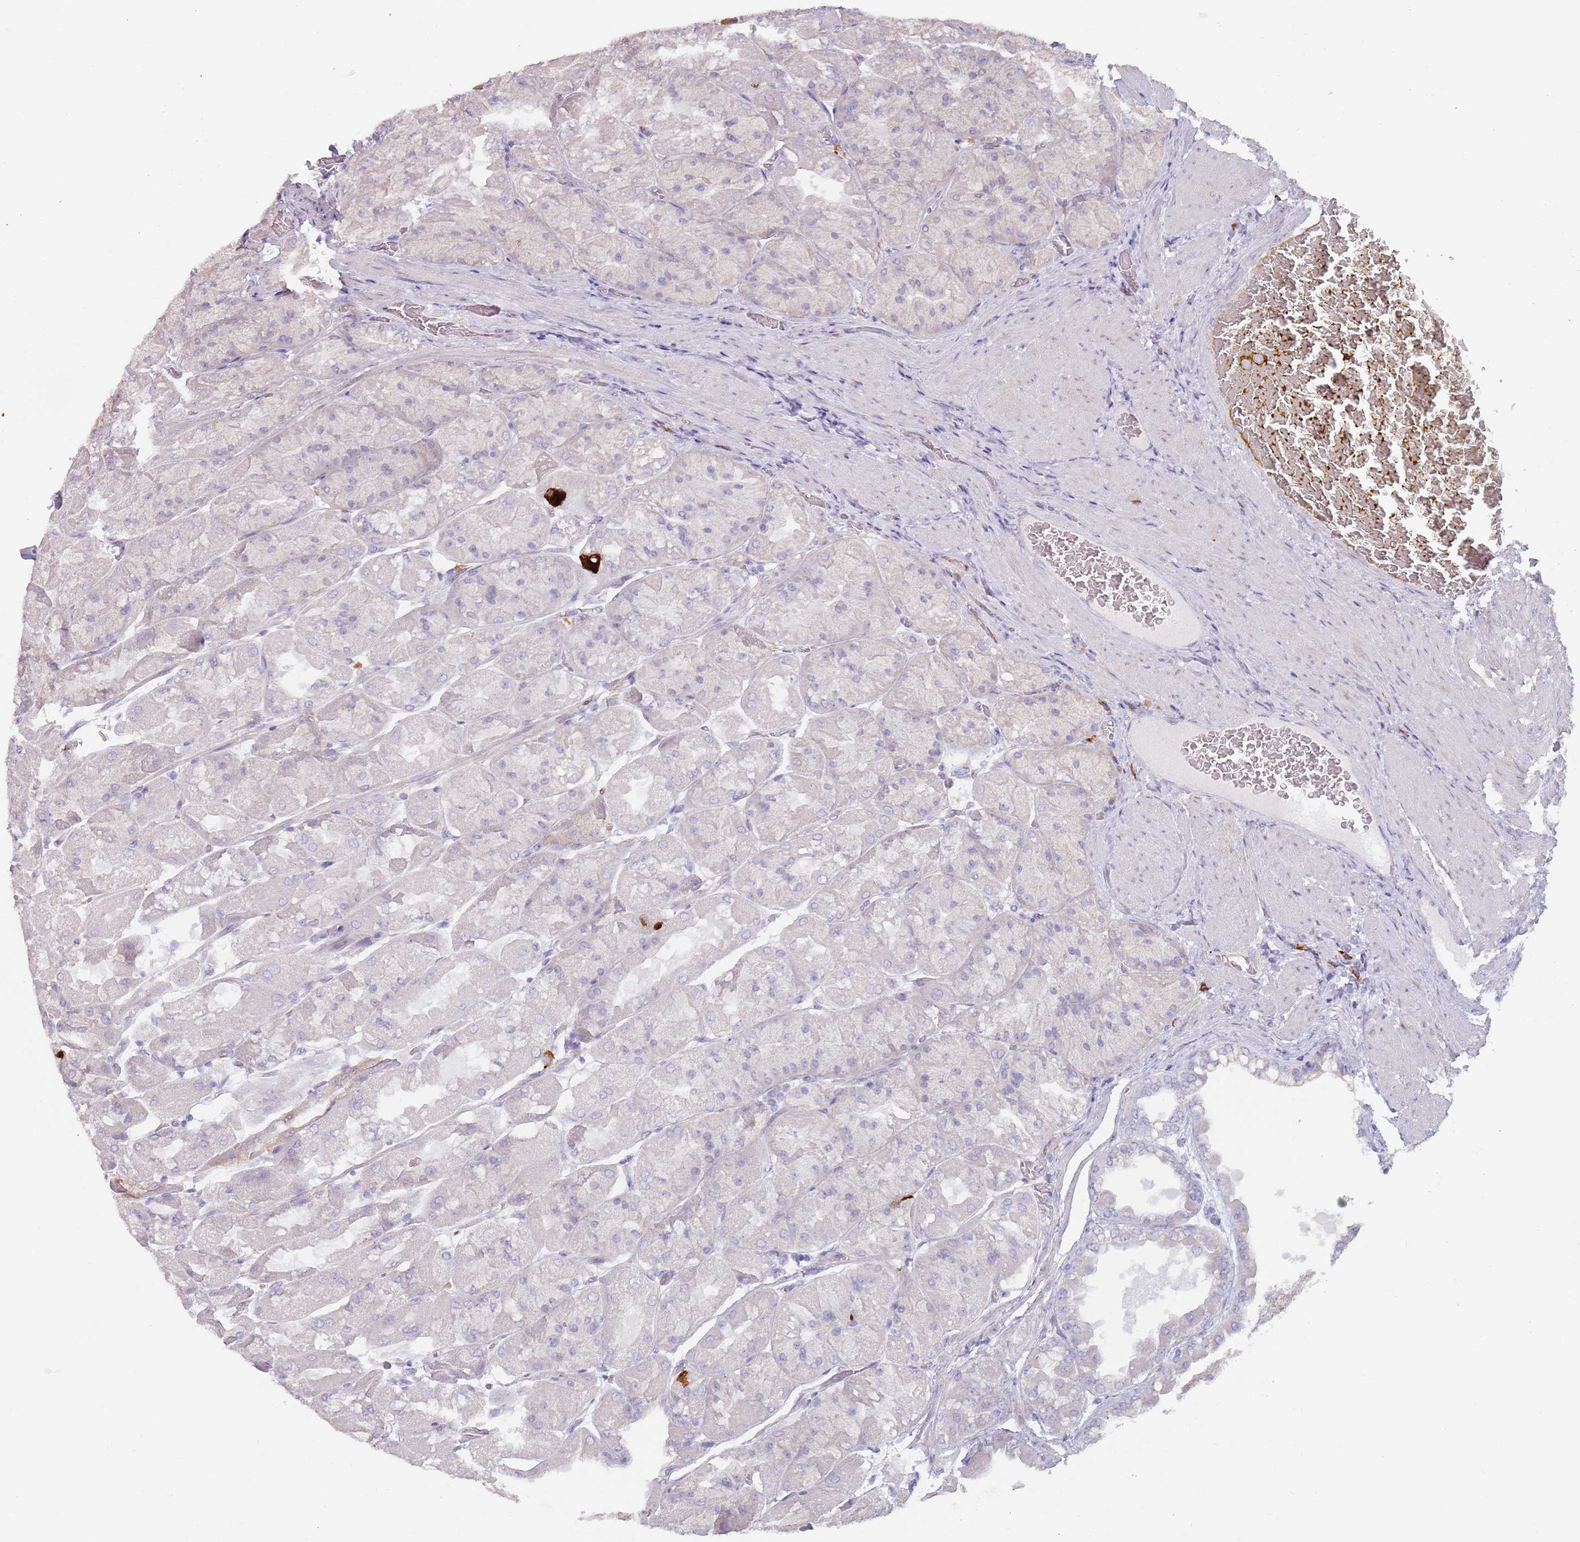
{"staining": {"intensity": "weak", "quantity": "<25%", "location": "cytoplasmic/membranous"}, "tissue": "stomach", "cell_type": "Glandular cells", "image_type": "normal", "snomed": [{"axis": "morphology", "description": "Normal tissue, NOS"}, {"axis": "topography", "description": "Stomach"}], "caption": "IHC of normal stomach displays no expression in glandular cells.", "gene": "DXO", "patient": {"sex": "female", "age": 61}}